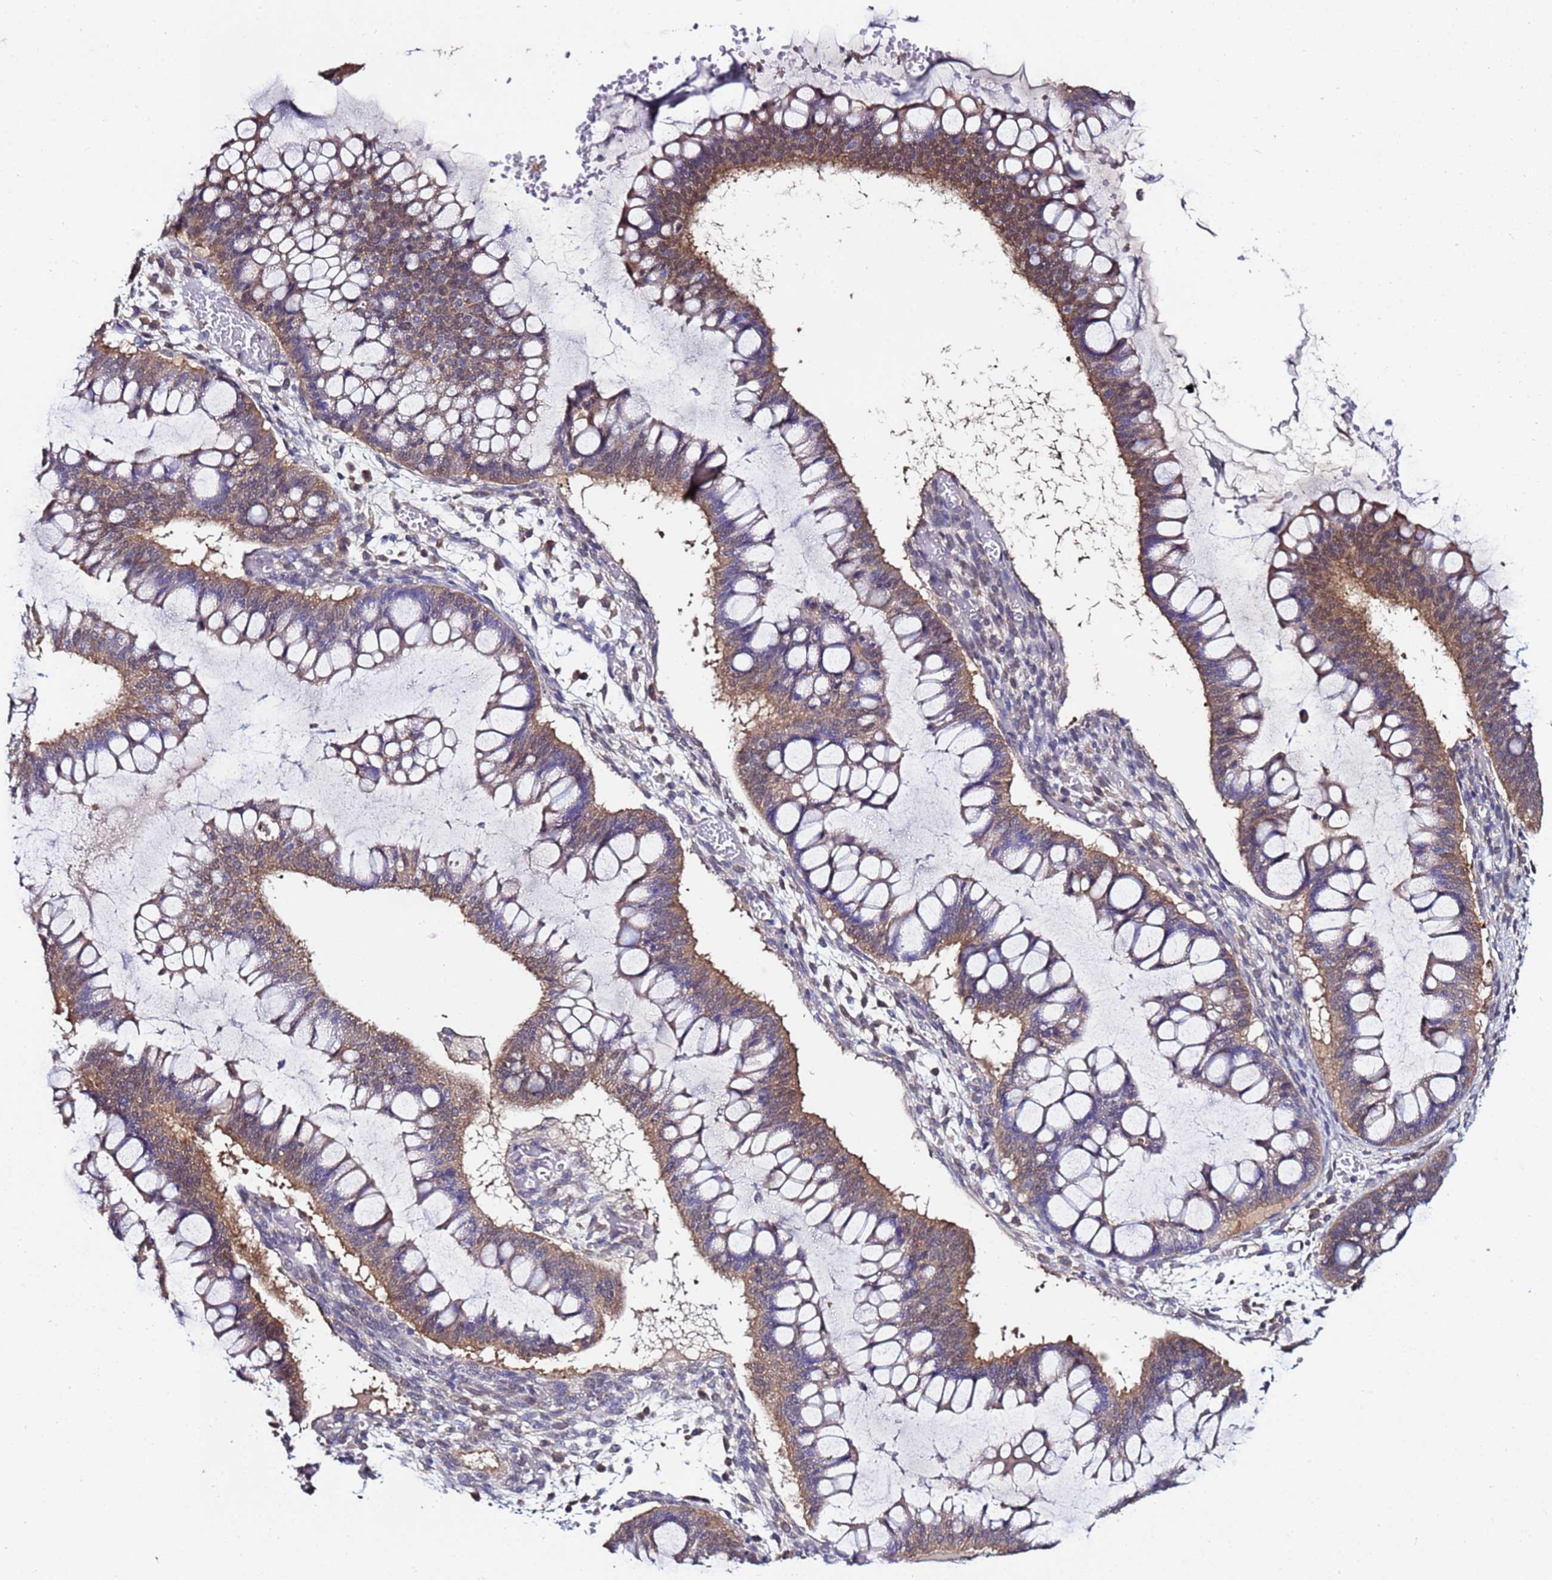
{"staining": {"intensity": "moderate", "quantity": ">75%", "location": "cytoplasmic/membranous"}, "tissue": "ovarian cancer", "cell_type": "Tumor cells", "image_type": "cancer", "snomed": [{"axis": "morphology", "description": "Cystadenocarcinoma, mucinous, NOS"}, {"axis": "topography", "description": "Ovary"}], "caption": "An immunohistochemistry photomicrograph of tumor tissue is shown. Protein staining in brown labels moderate cytoplasmic/membranous positivity in ovarian cancer within tumor cells.", "gene": "NAXE", "patient": {"sex": "female", "age": 73}}